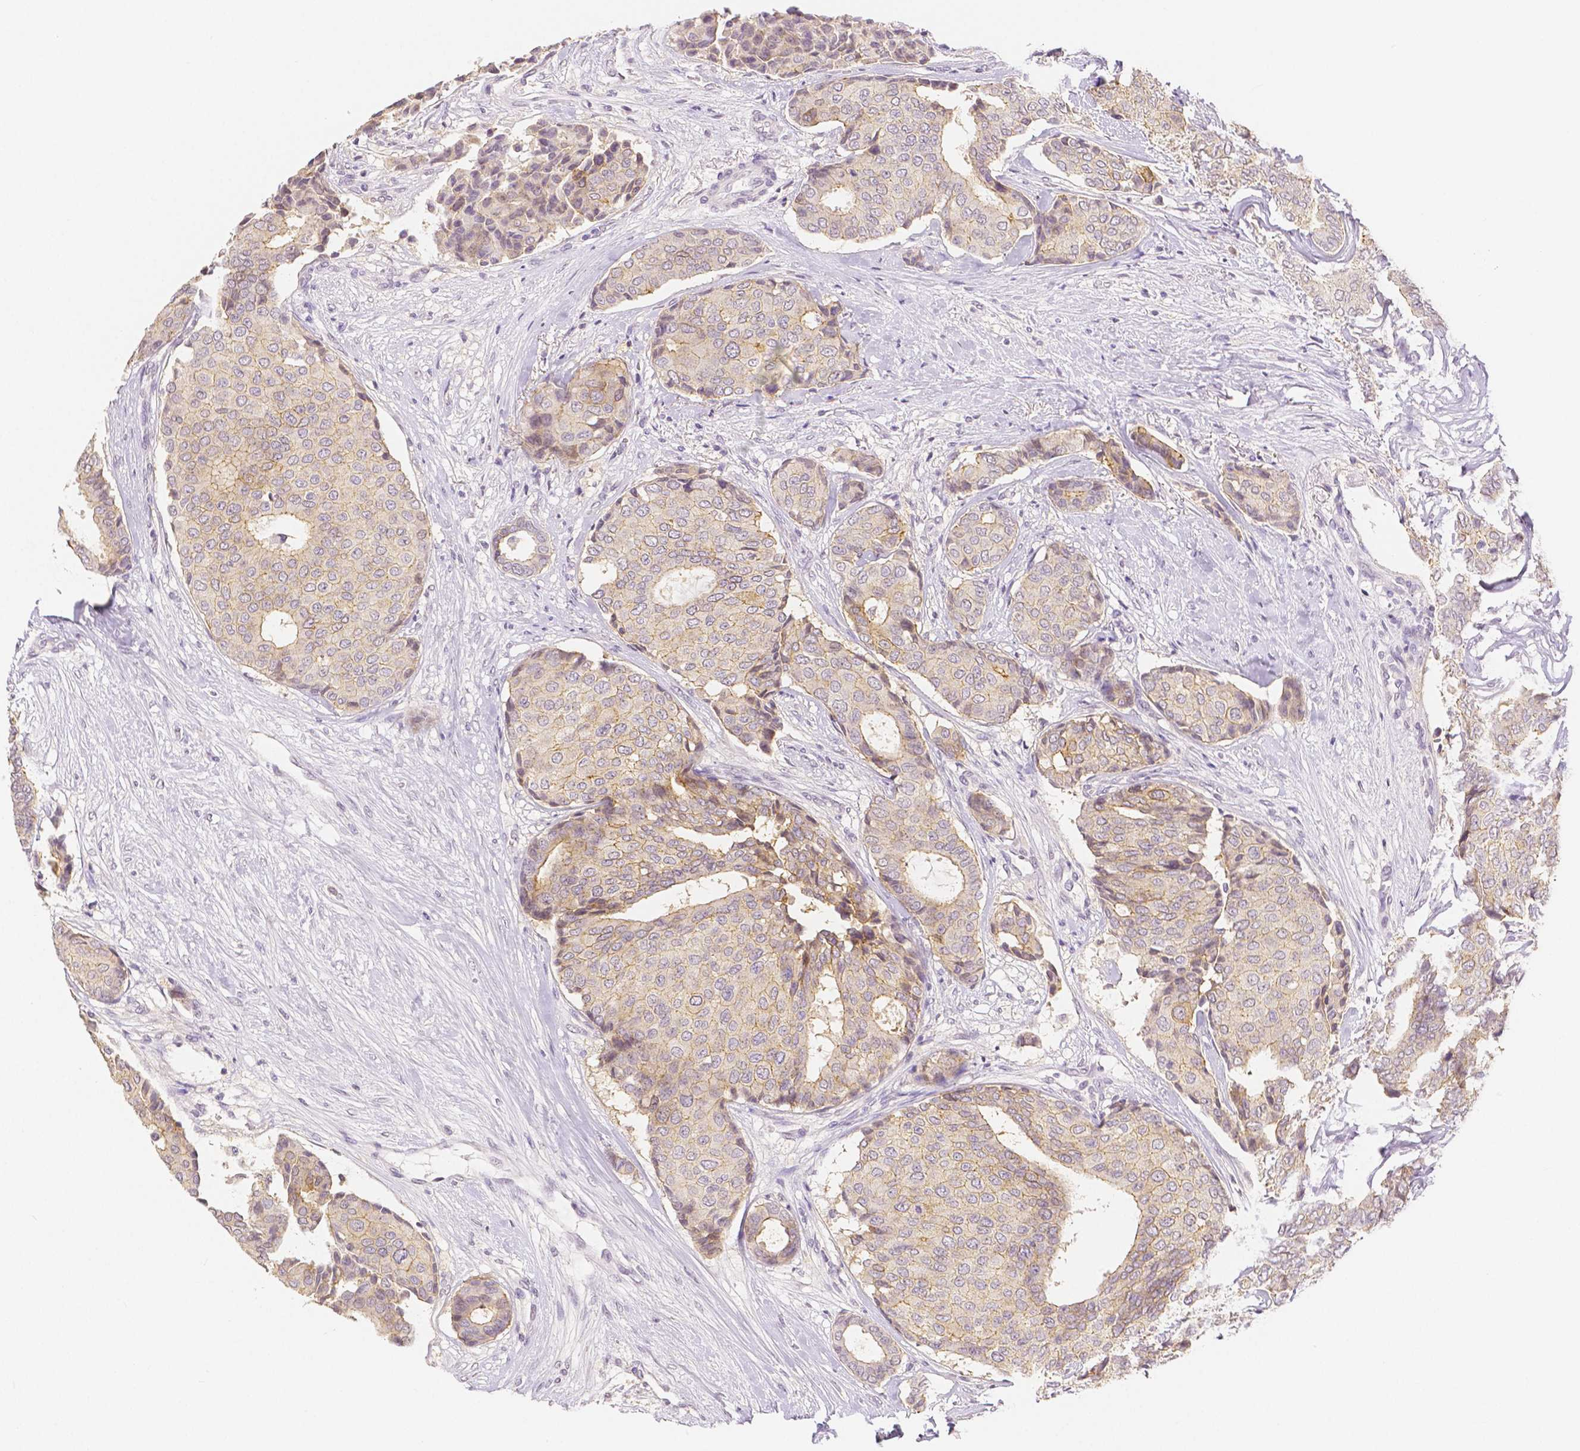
{"staining": {"intensity": "weak", "quantity": ">75%", "location": "cytoplasmic/membranous"}, "tissue": "breast cancer", "cell_type": "Tumor cells", "image_type": "cancer", "snomed": [{"axis": "morphology", "description": "Duct carcinoma"}, {"axis": "topography", "description": "Breast"}], "caption": "A low amount of weak cytoplasmic/membranous positivity is appreciated in approximately >75% of tumor cells in intraductal carcinoma (breast) tissue.", "gene": "OCLN", "patient": {"sex": "female", "age": 75}}